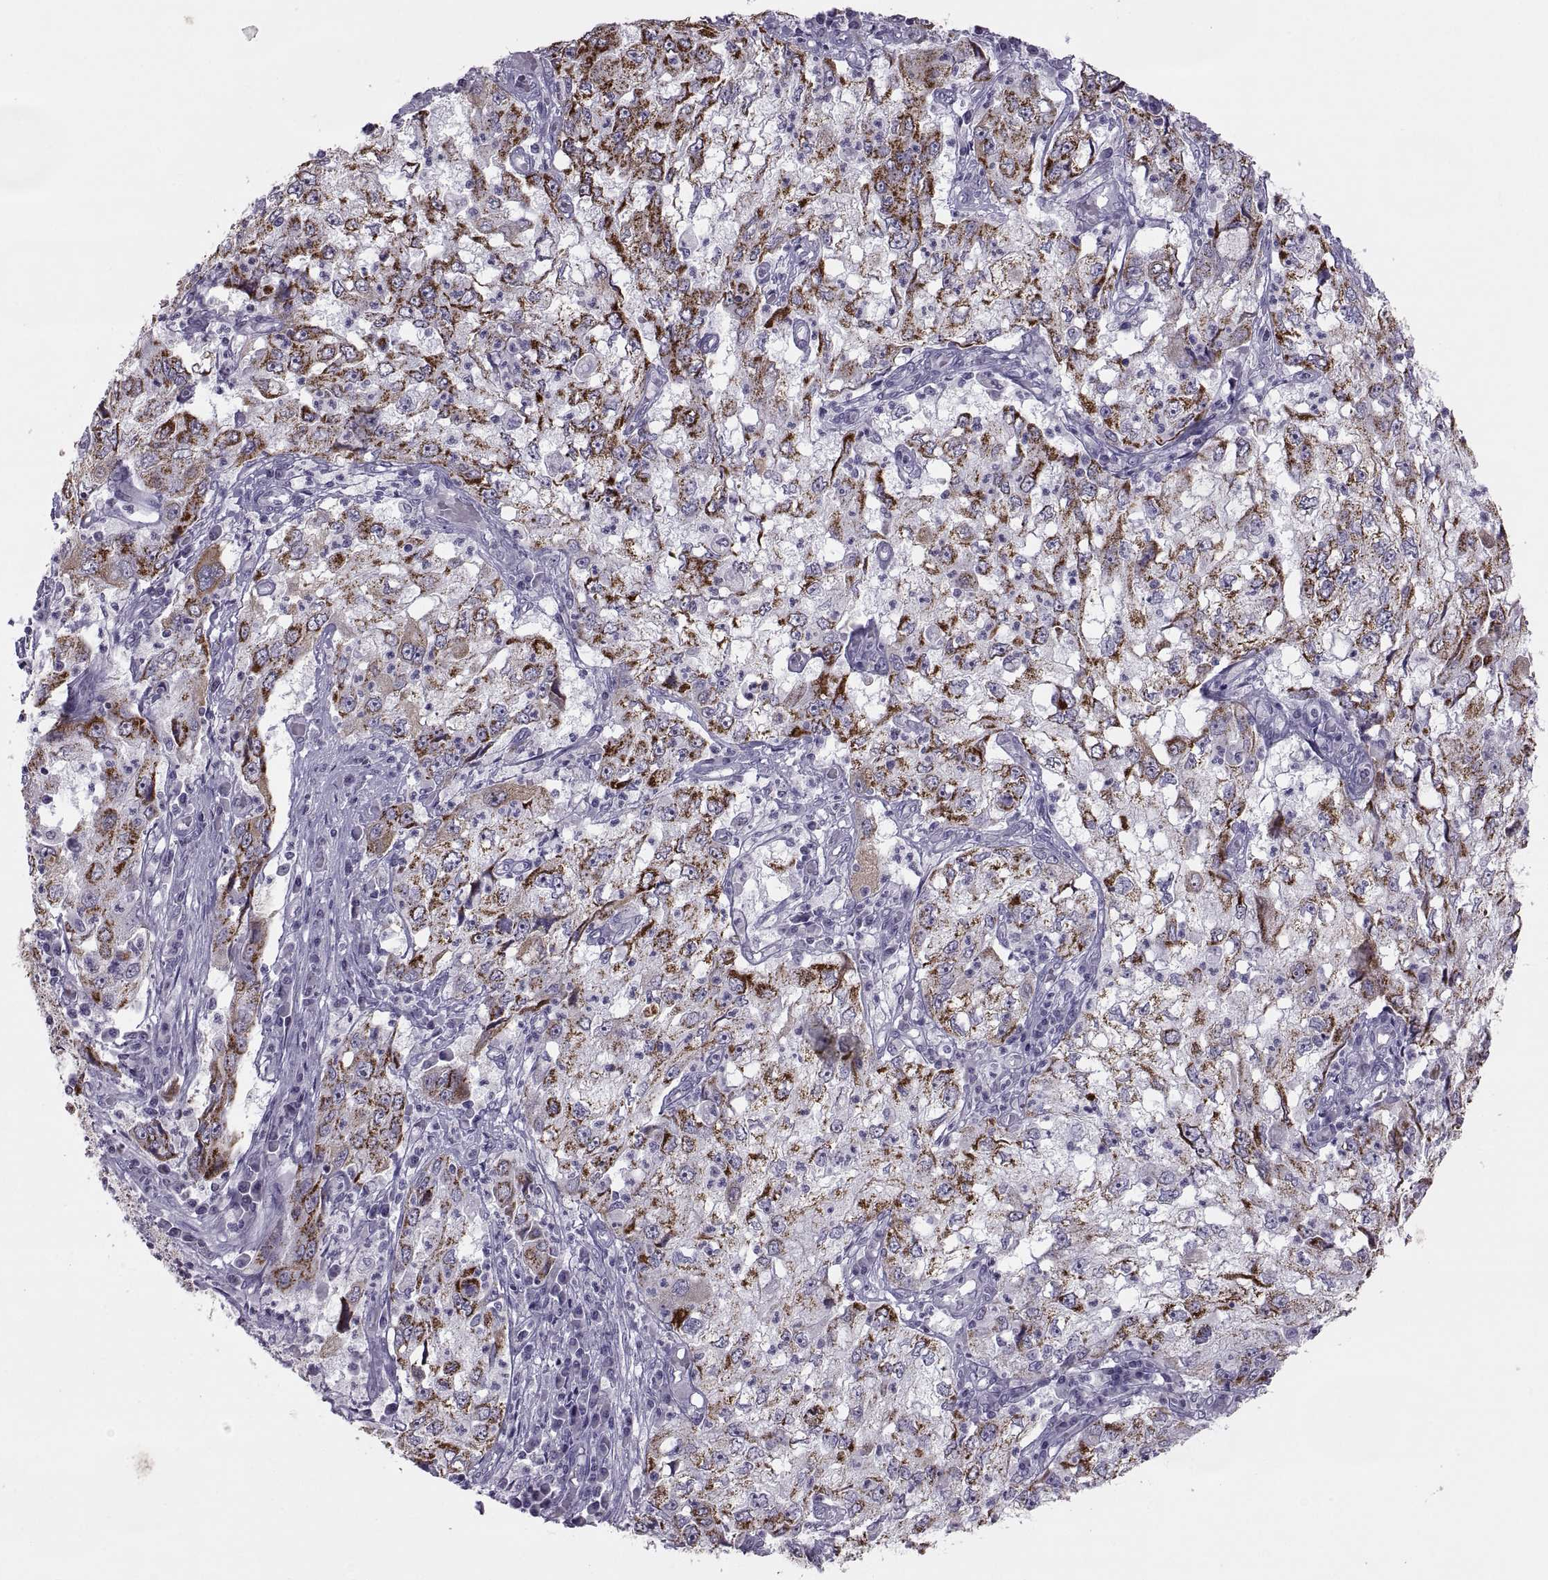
{"staining": {"intensity": "strong", "quantity": "25%-75%", "location": "cytoplasmic/membranous"}, "tissue": "cervical cancer", "cell_type": "Tumor cells", "image_type": "cancer", "snomed": [{"axis": "morphology", "description": "Squamous cell carcinoma, NOS"}, {"axis": "topography", "description": "Cervix"}], "caption": "Protein expression by immunohistochemistry reveals strong cytoplasmic/membranous staining in about 25%-75% of tumor cells in cervical squamous cell carcinoma. (DAB IHC, brown staining for protein, blue staining for nuclei).", "gene": "ASIC2", "patient": {"sex": "female", "age": 36}}